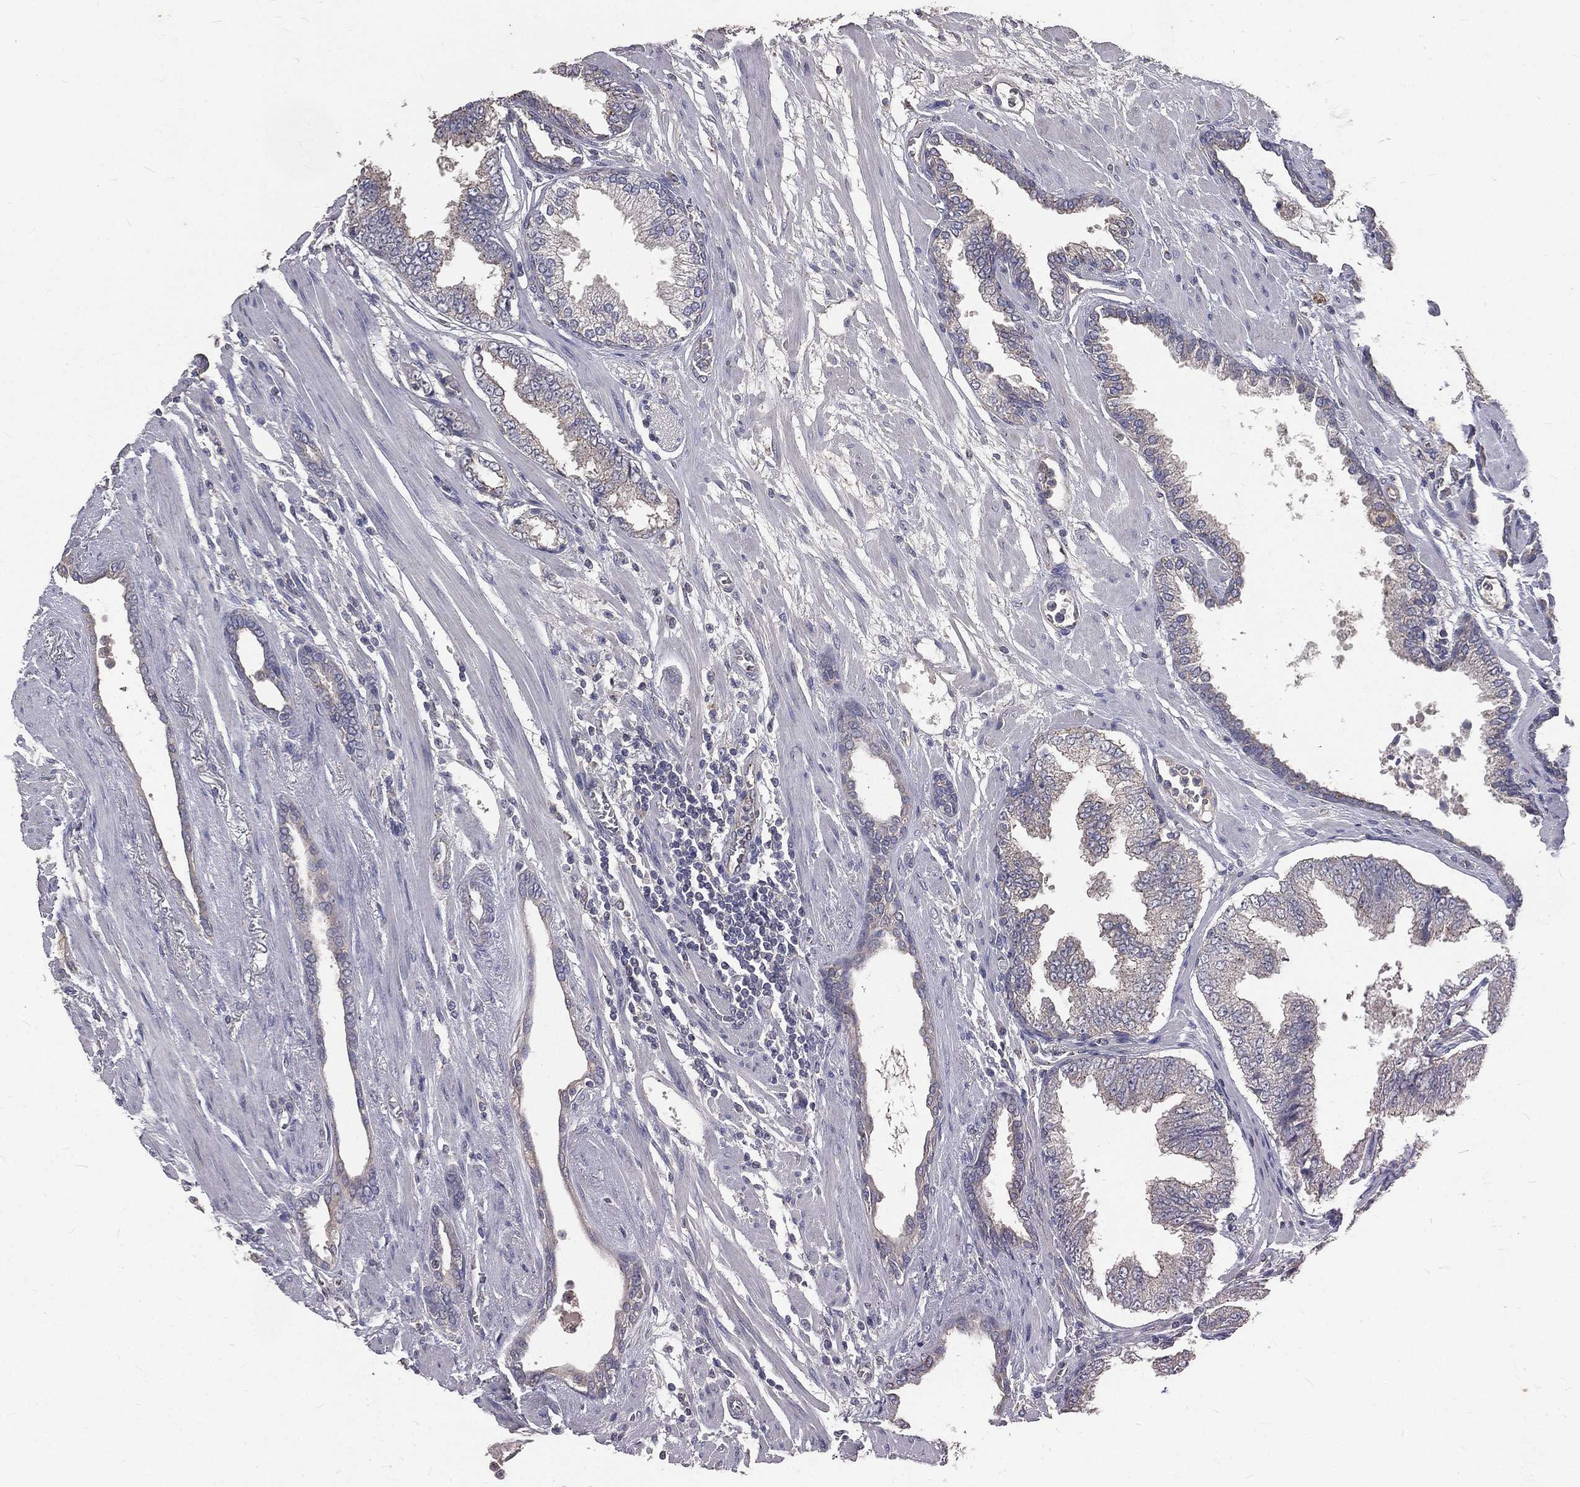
{"staining": {"intensity": "negative", "quantity": "none", "location": "none"}, "tissue": "prostate cancer", "cell_type": "Tumor cells", "image_type": "cancer", "snomed": [{"axis": "morphology", "description": "Adenocarcinoma, Low grade"}, {"axis": "topography", "description": "Prostate"}], "caption": "Micrograph shows no significant protein expression in tumor cells of prostate cancer (low-grade adenocarcinoma). The staining is performed using DAB brown chromogen with nuclei counter-stained in using hematoxylin.", "gene": "CROCC", "patient": {"sex": "male", "age": 69}}